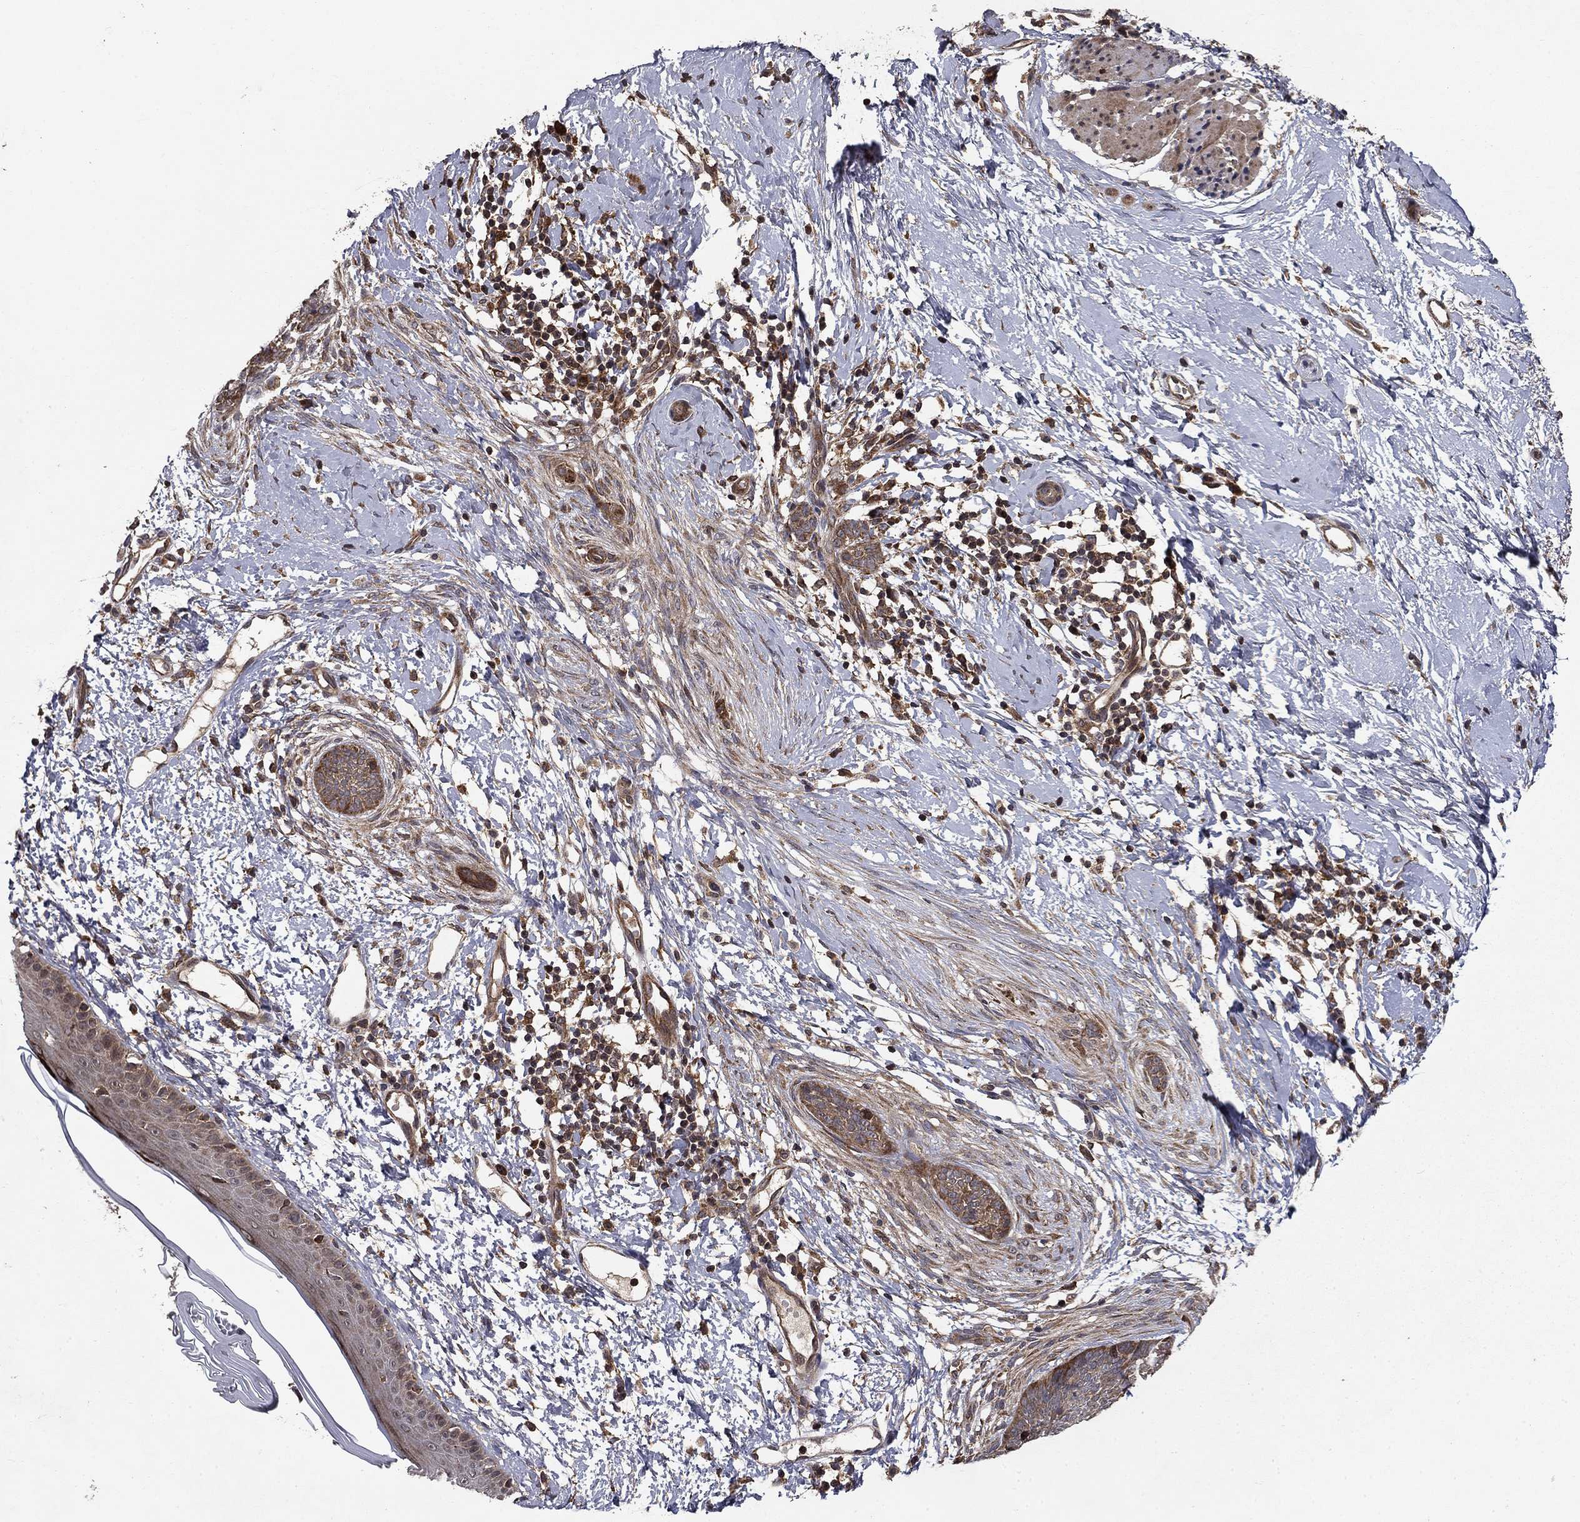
{"staining": {"intensity": "moderate", "quantity": ">75%", "location": "cytoplasmic/membranous"}, "tissue": "skin cancer", "cell_type": "Tumor cells", "image_type": "cancer", "snomed": [{"axis": "morphology", "description": "Basal cell carcinoma"}, {"axis": "topography", "description": "Skin"}], "caption": "DAB (3,3'-diaminobenzidine) immunohistochemical staining of human skin basal cell carcinoma demonstrates moderate cytoplasmic/membranous protein staining in about >75% of tumor cells.", "gene": "BABAM2", "patient": {"sex": "female", "age": 65}}